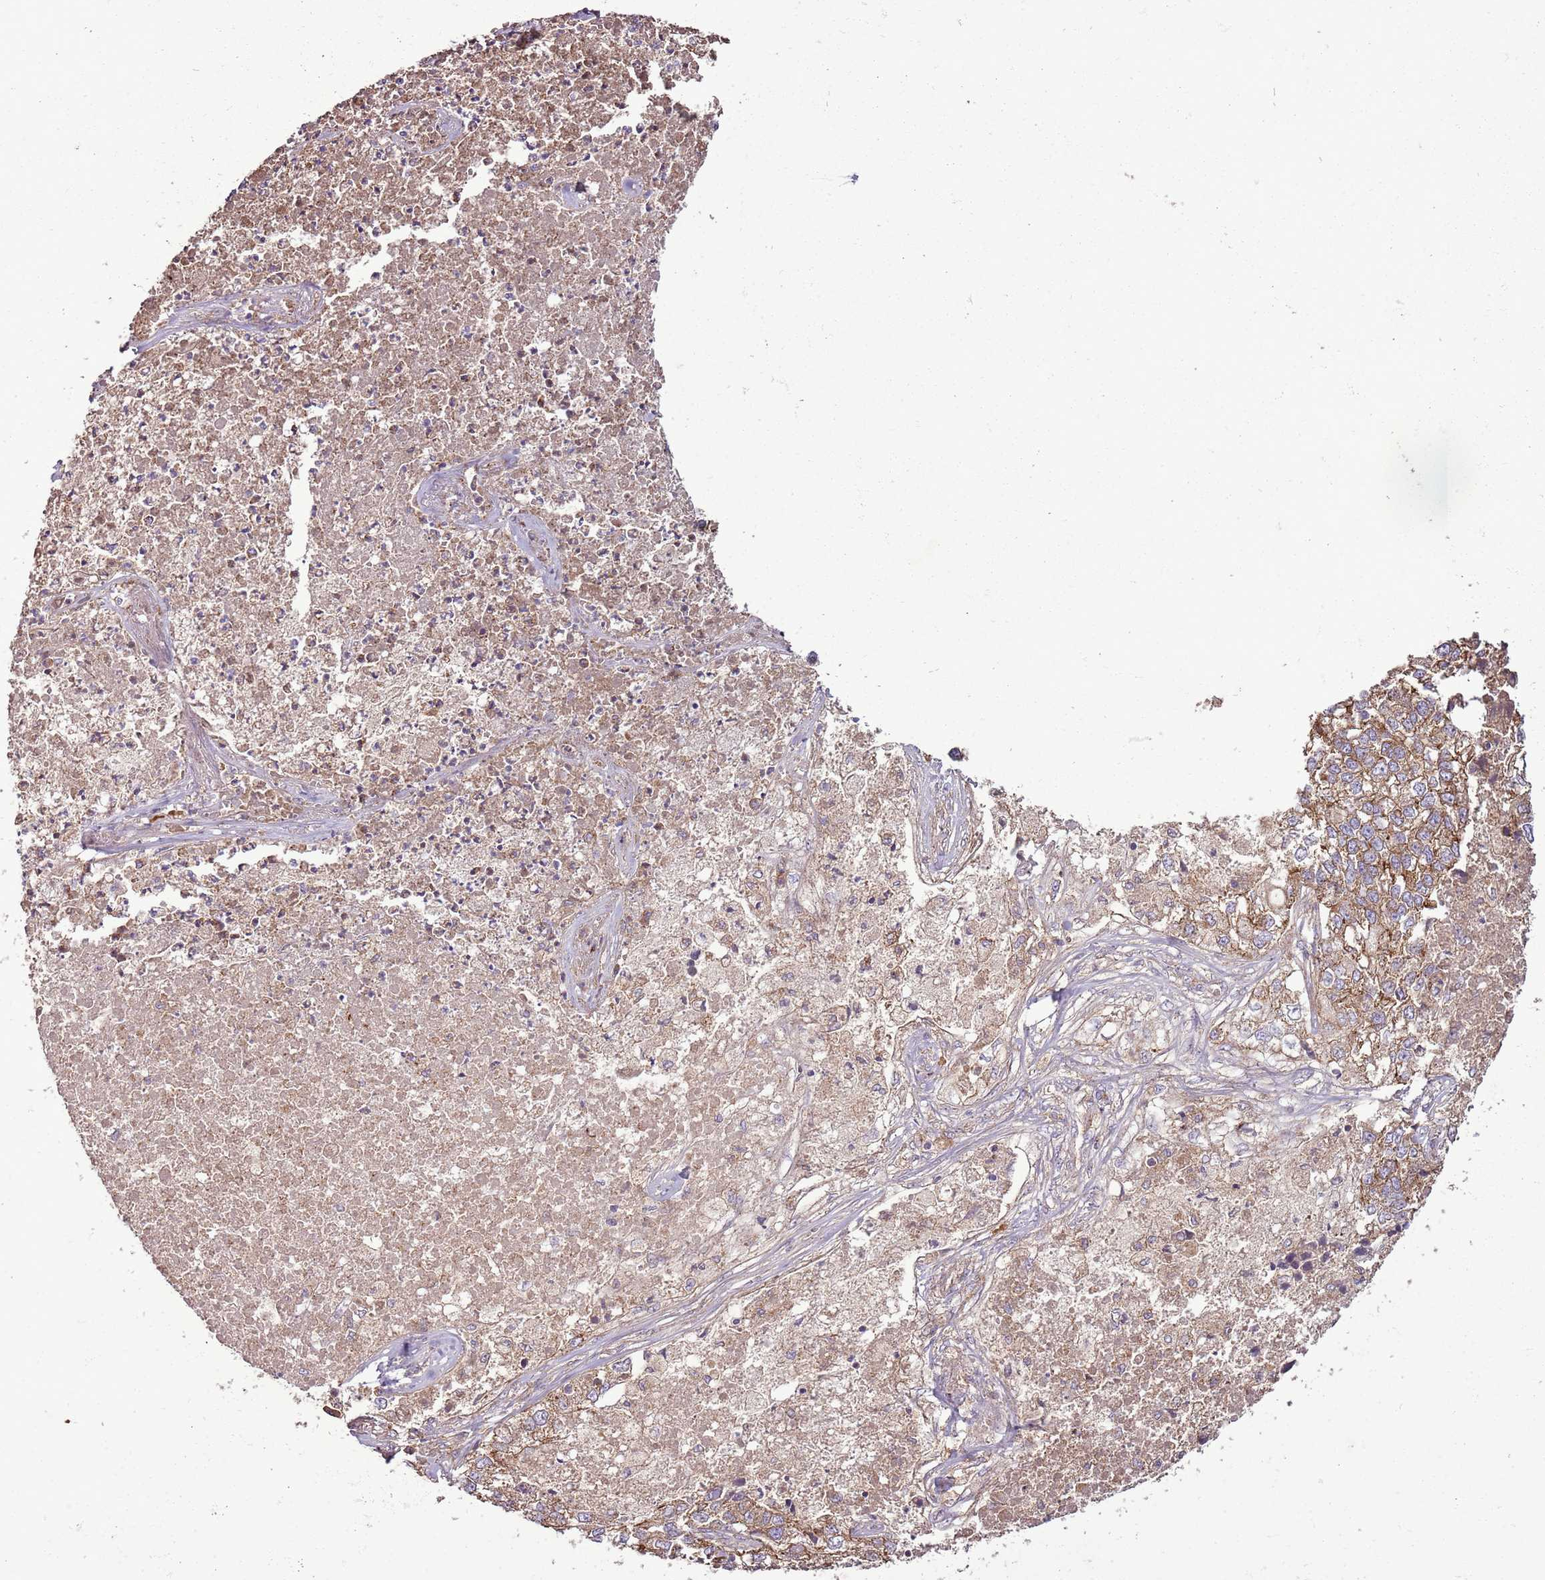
{"staining": {"intensity": "moderate", "quantity": ">75%", "location": "cytoplasmic/membranous"}, "tissue": "lung cancer", "cell_type": "Tumor cells", "image_type": "cancer", "snomed": [{"axis": "morphology", "description": "Adenocarcinoma, NOS"}, {"axis": "topography", "description": "Lung"}], "caption": "A photomicrograph showing moderate cytoplasmic/membranous staining in about >75% of tumor cells in lung adenocarcinoma, as visualized by brown immunohistochemical staining.", "gene": "ANKRD24", "patient": {"sex": "male", "age": 49}}